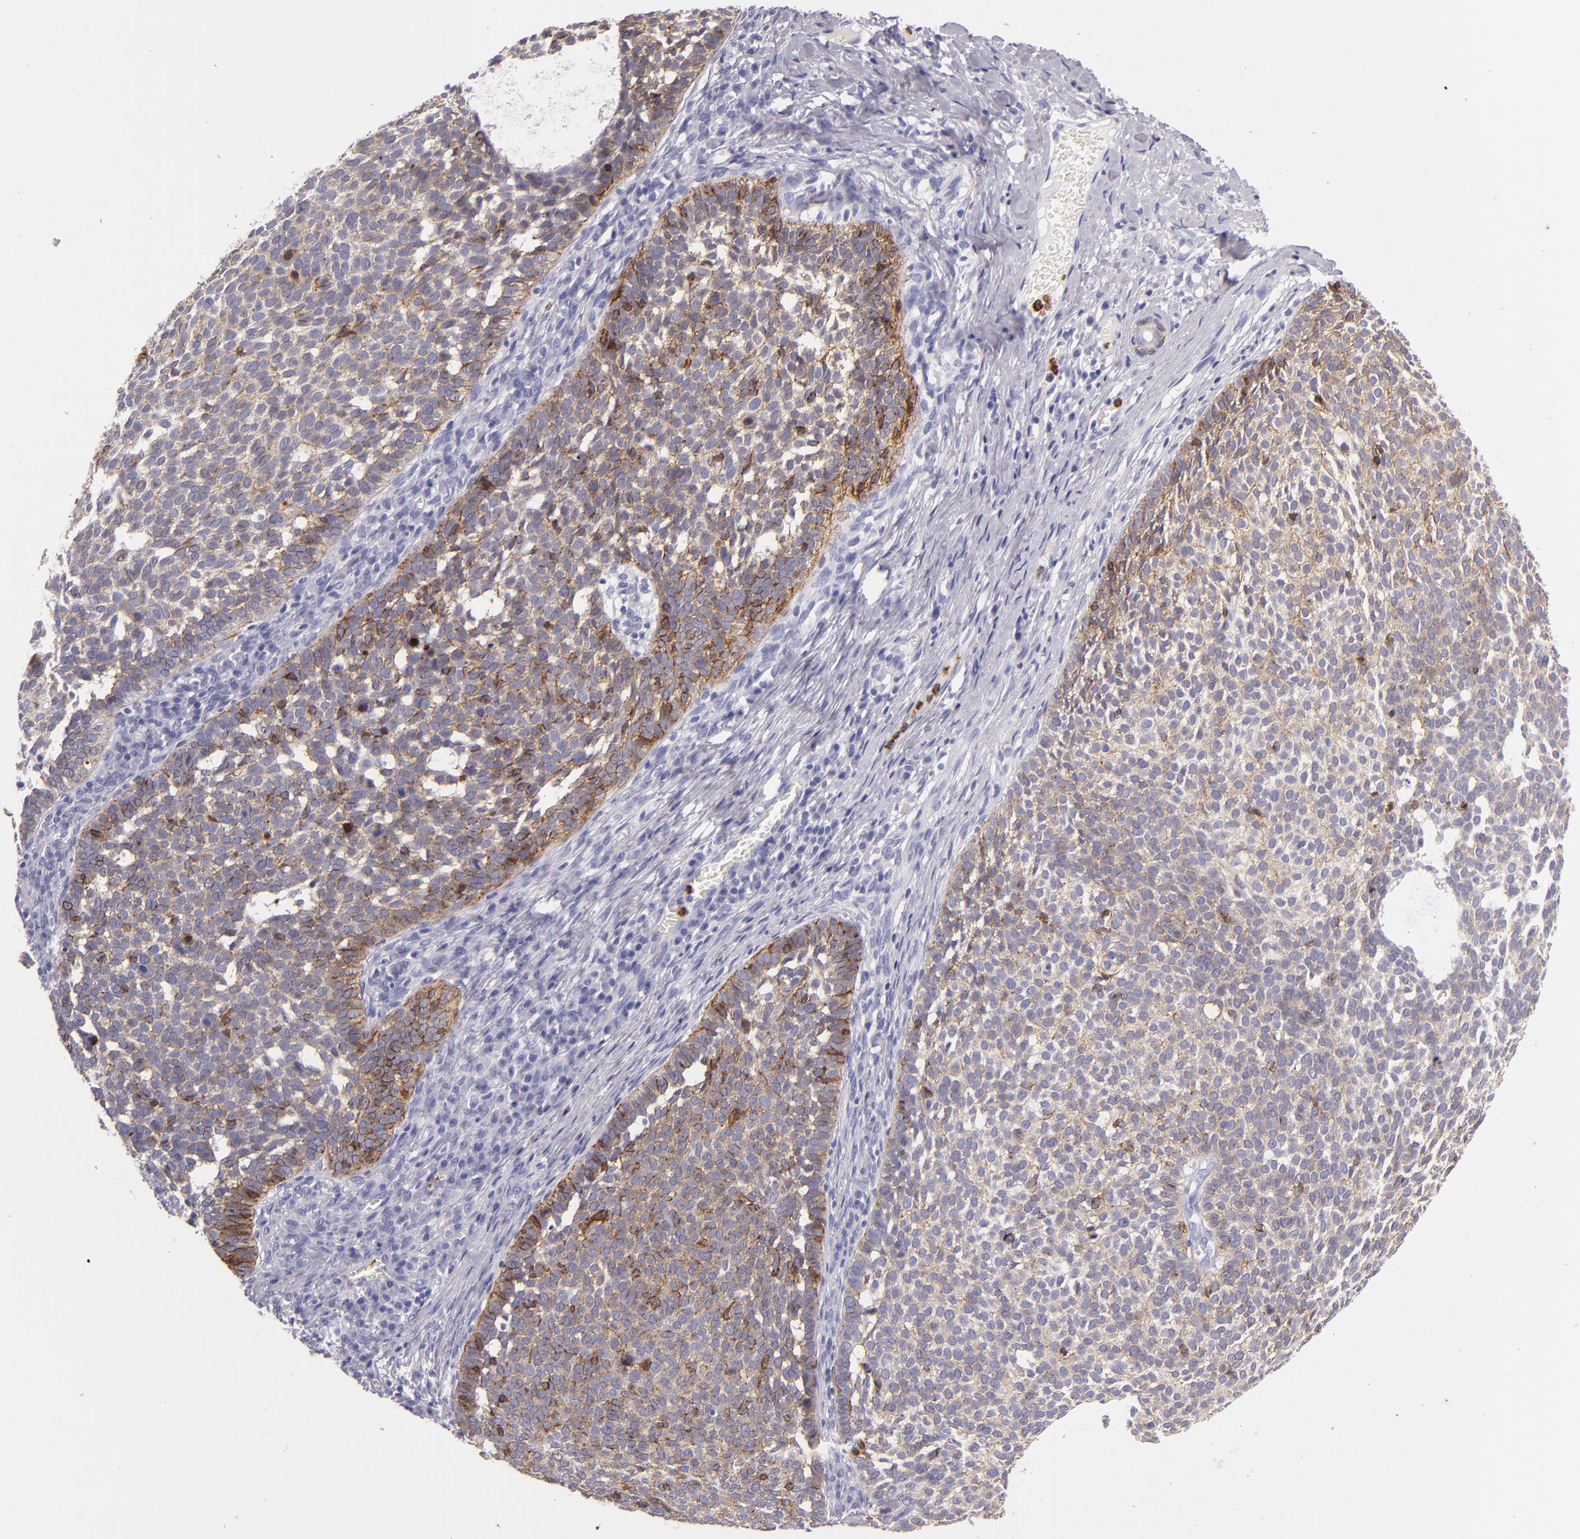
{"staining": {"intensity": "moderate", "quantity": "25%-75%", "location": "cytoplasmic/membranous"}, "tissue": "skin cancer", "cell_type": "Tumor cells", "image_type": "cancer", "snomed": [{"axis": "morphology", "description": "Basal cell carcinoma"}, {"axis": "topography", "description": "Skin"}], "caption": "IHC (DAB) staining of skin basal cell carcinoma shows moderate cytoplasmic/membranous protein staining in approximately 25%-75% of tumor cells.", "gene": "CDH3", "patient": {"sex": "male", "age": 63}}